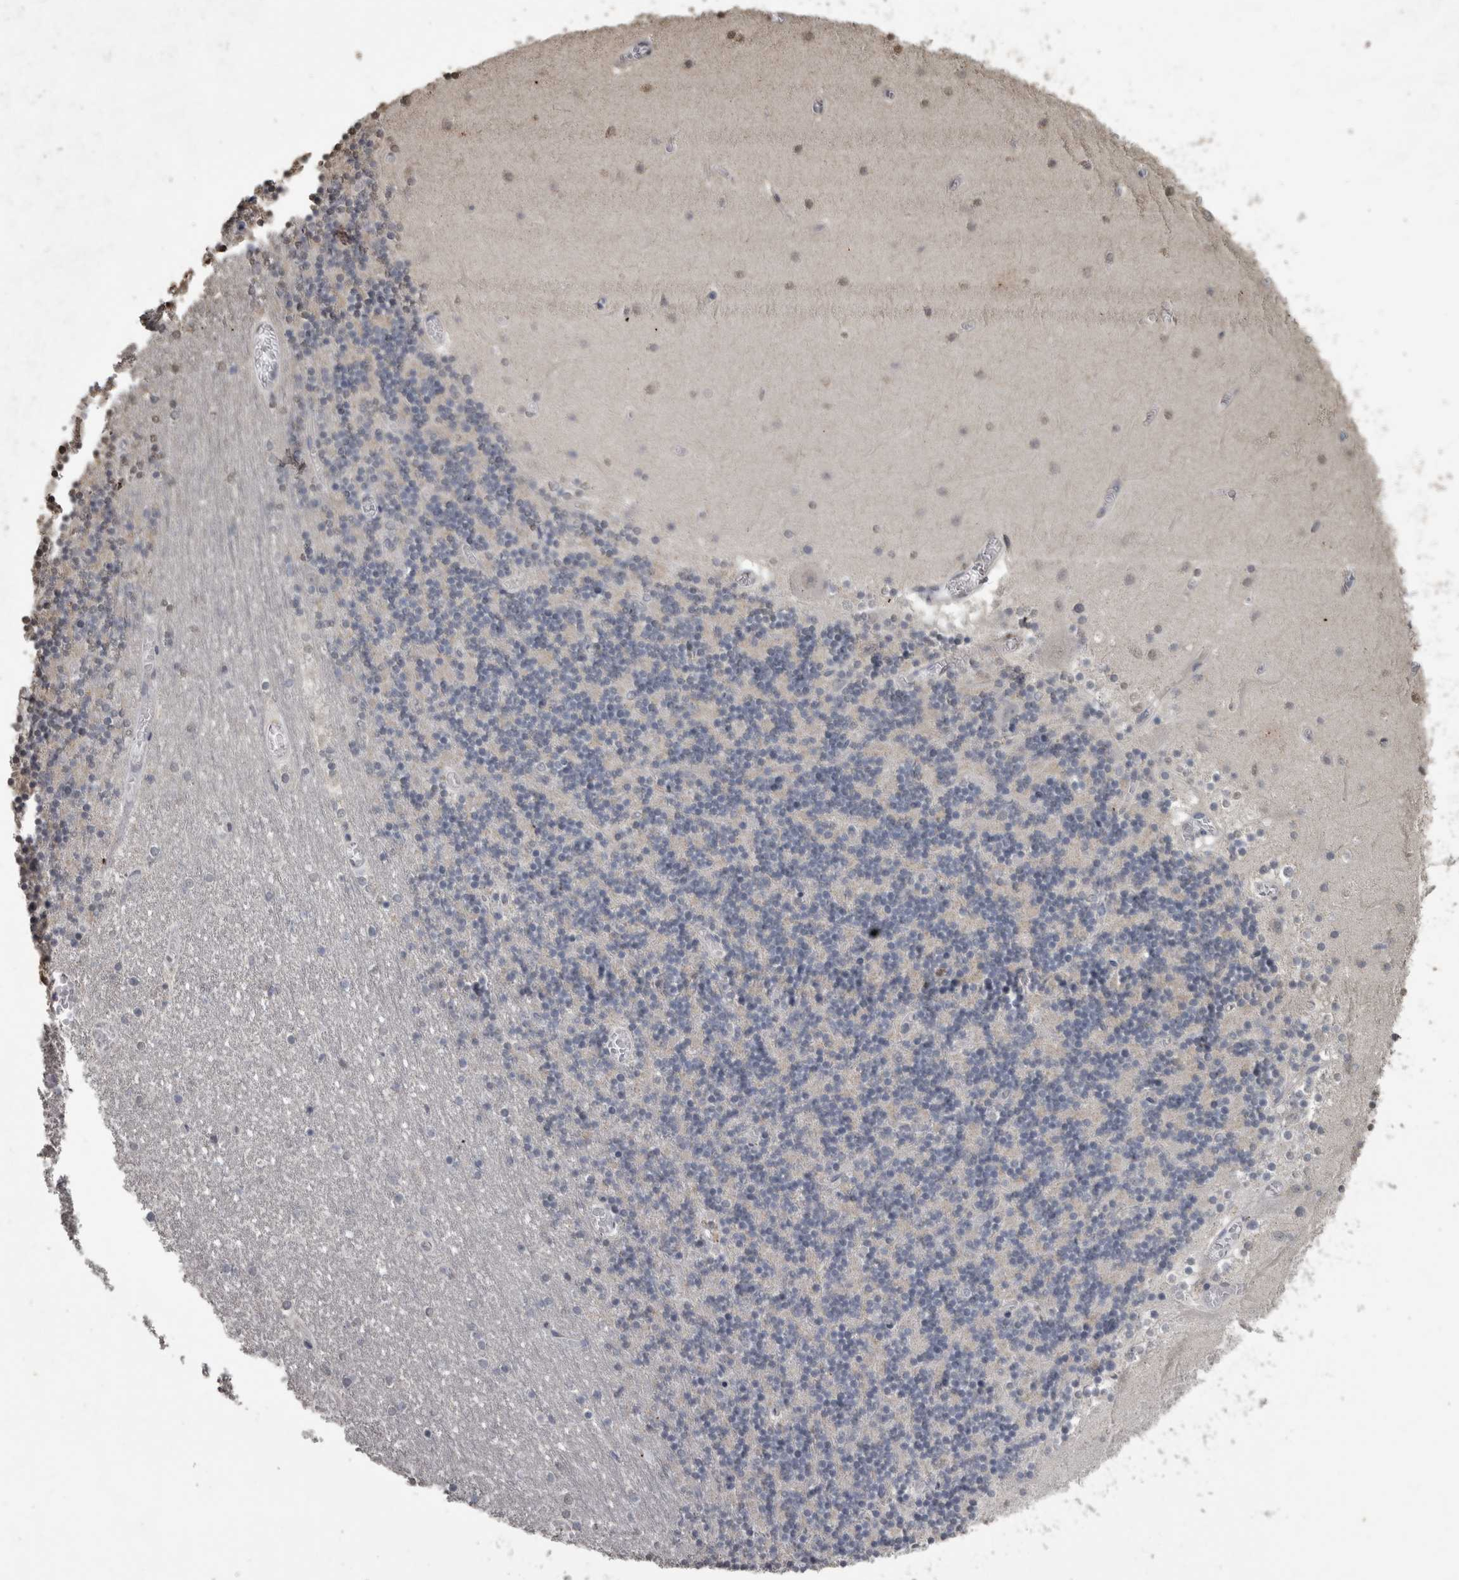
{"staining": {"intensity": "negative", "quantity": "none", "location": "none"}, "tissue": "cerebellum", "cell_type": "Cells in granular layer", "image_type": "normal", "snomed": [{"axis": "morphology", "description": "Normal tissue, NOS"}, {"axis": "topography", "description": "Cerebellum"}], "caption": "IHC micrograph of normal cerebellum: human cerebellum stained with DAB demonstrates no significant protein staining in cells in granular layer. Nuclei are stained in blue.", "gene": "PIK3AP1", "patient": {"sex": "female", "age": 28}}